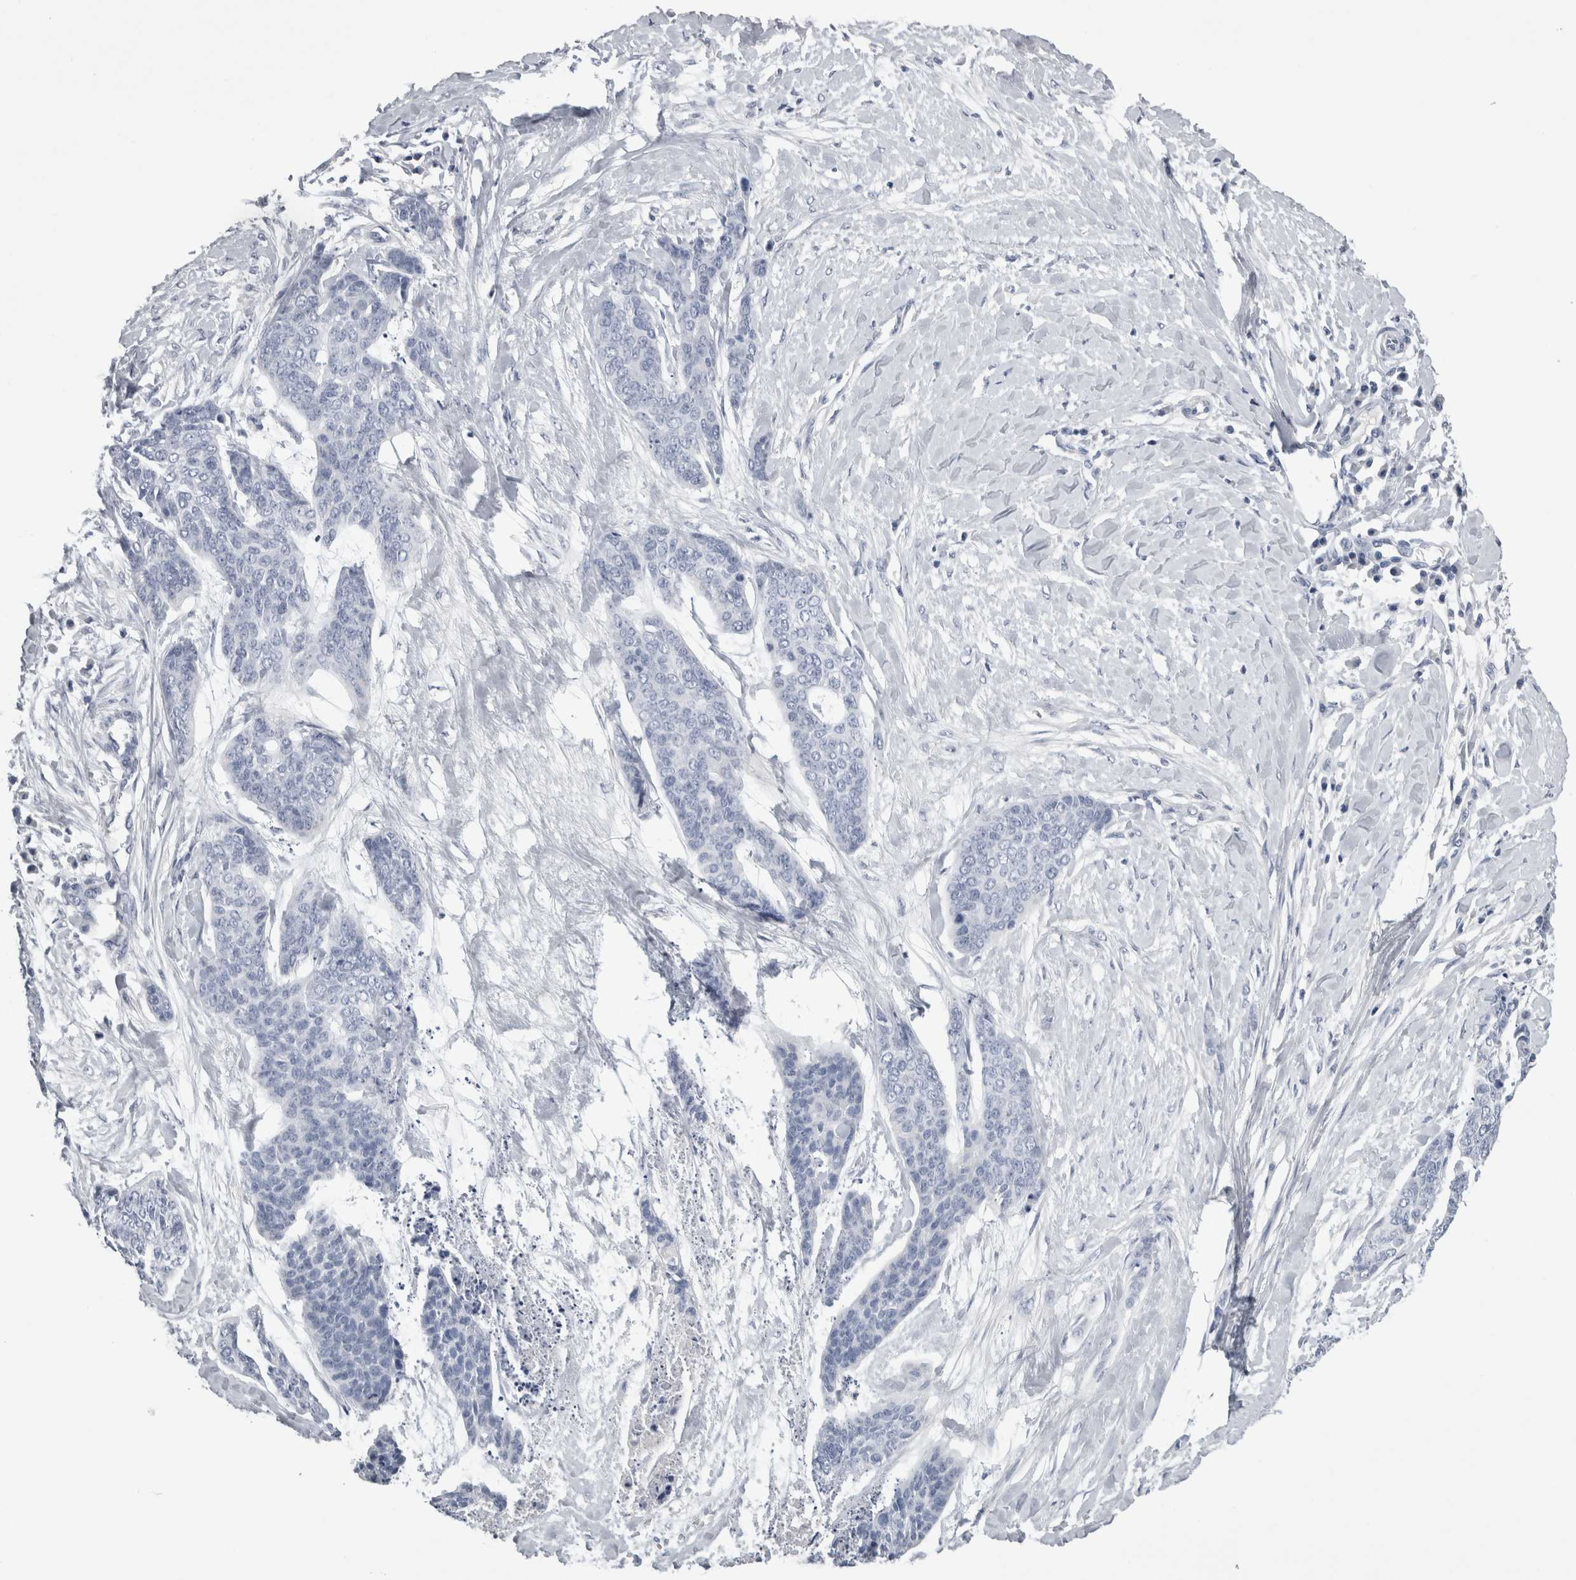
{"staining": {"intensity": "negative", "quantity": "none", "location": "none"}, "tissue": "skin cancer", "cell_type": "Tumor cells", "image_type": "cancer", "snomed": [{"axis": "morphology", "description": "Basal cell carcinoma"}, {"axis": "topography", "description": "Skin"}], "caption": "An immunohistochemistry micrograph of skin basal cell carcinoma is shown. There is no staining in tumor cells of skin basal cell carcinoma. (Brightfield microscopy of DAB (3,3'-diaminobenzidine) immunohistochemistry at high magnification).", "gene": "DHRS4", "patient": {"sex": "female", "age": 64}}